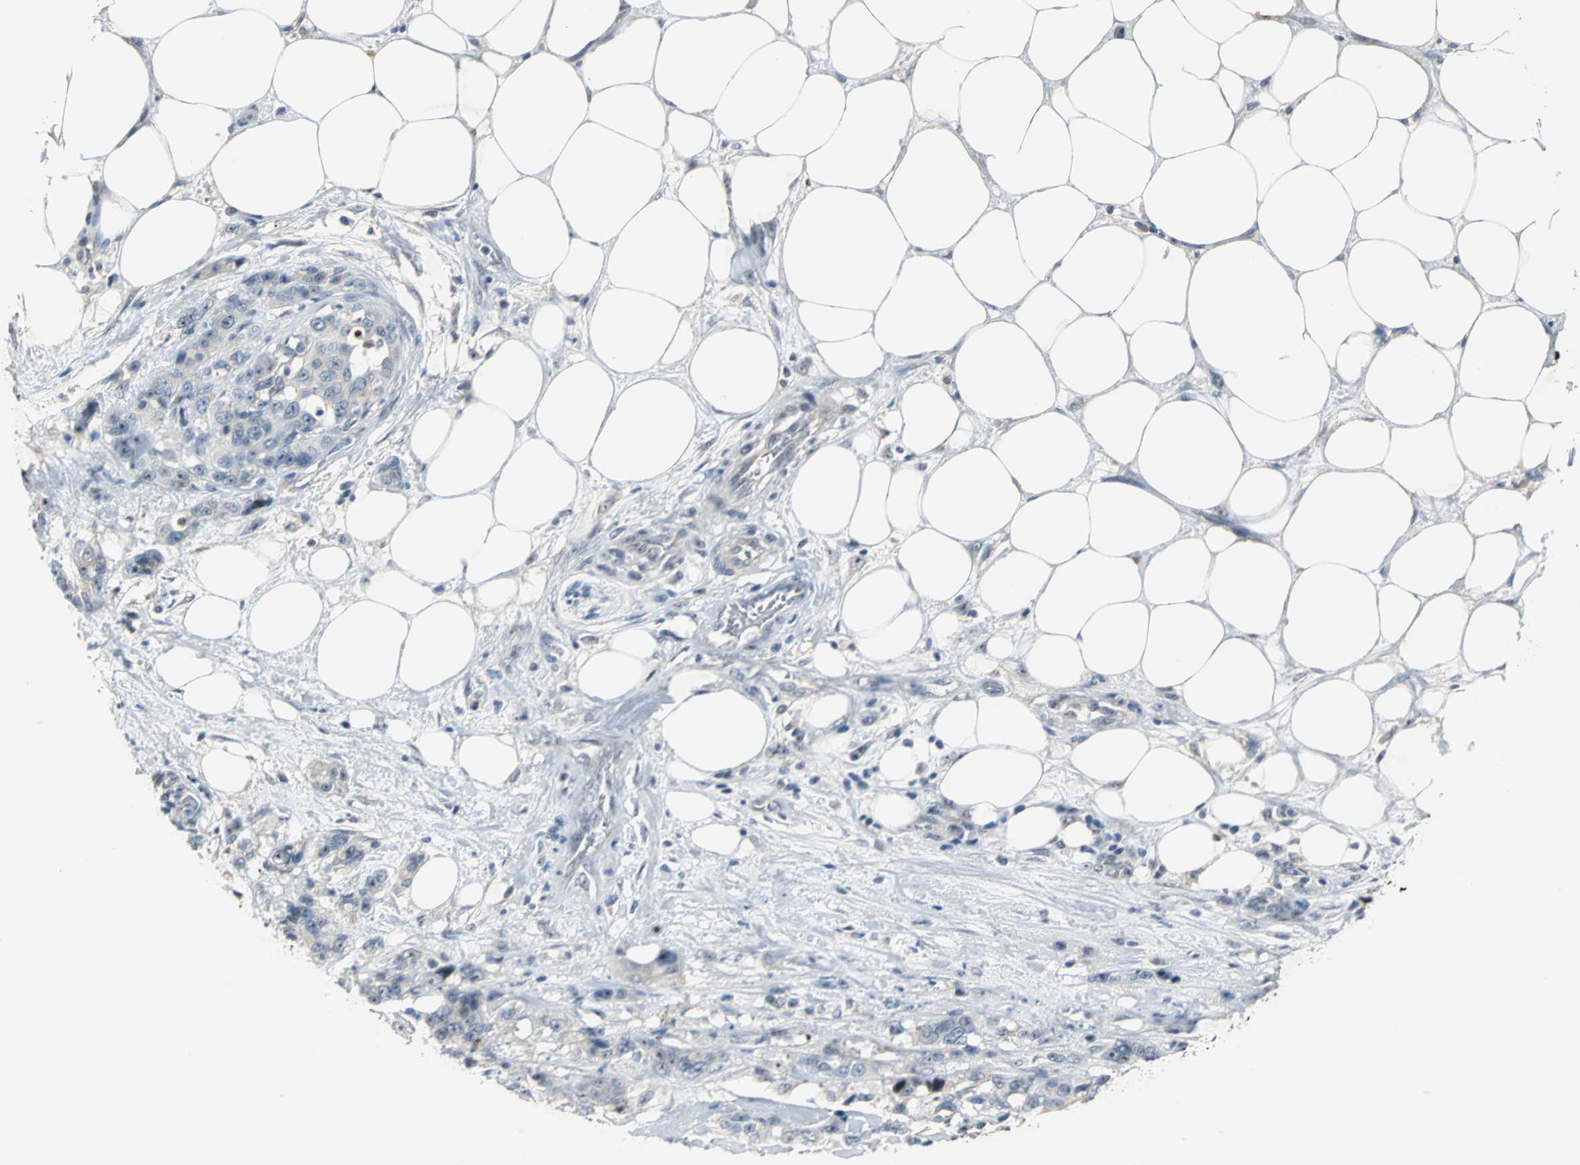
{"staining": {"intensity": "strong", "quantity": ">75%", "location": "nuclear"}, "tissue": "pancreatic cancer", "cell_type": "Tumor cells", "image_type": "cancer", "snomed": [{"axis": "morphology", "description": "Adenocarcinoma, NOS"}, {"axis": "topography", "description": "Pancreas"}], "caption": "Human pancreatic cancer (adenocarcinoma) stained with a protein marker reveals strong staining in tumor cells.", "gene": "MYBBP1A", "patient": {"sex": "male", "age": 46}}